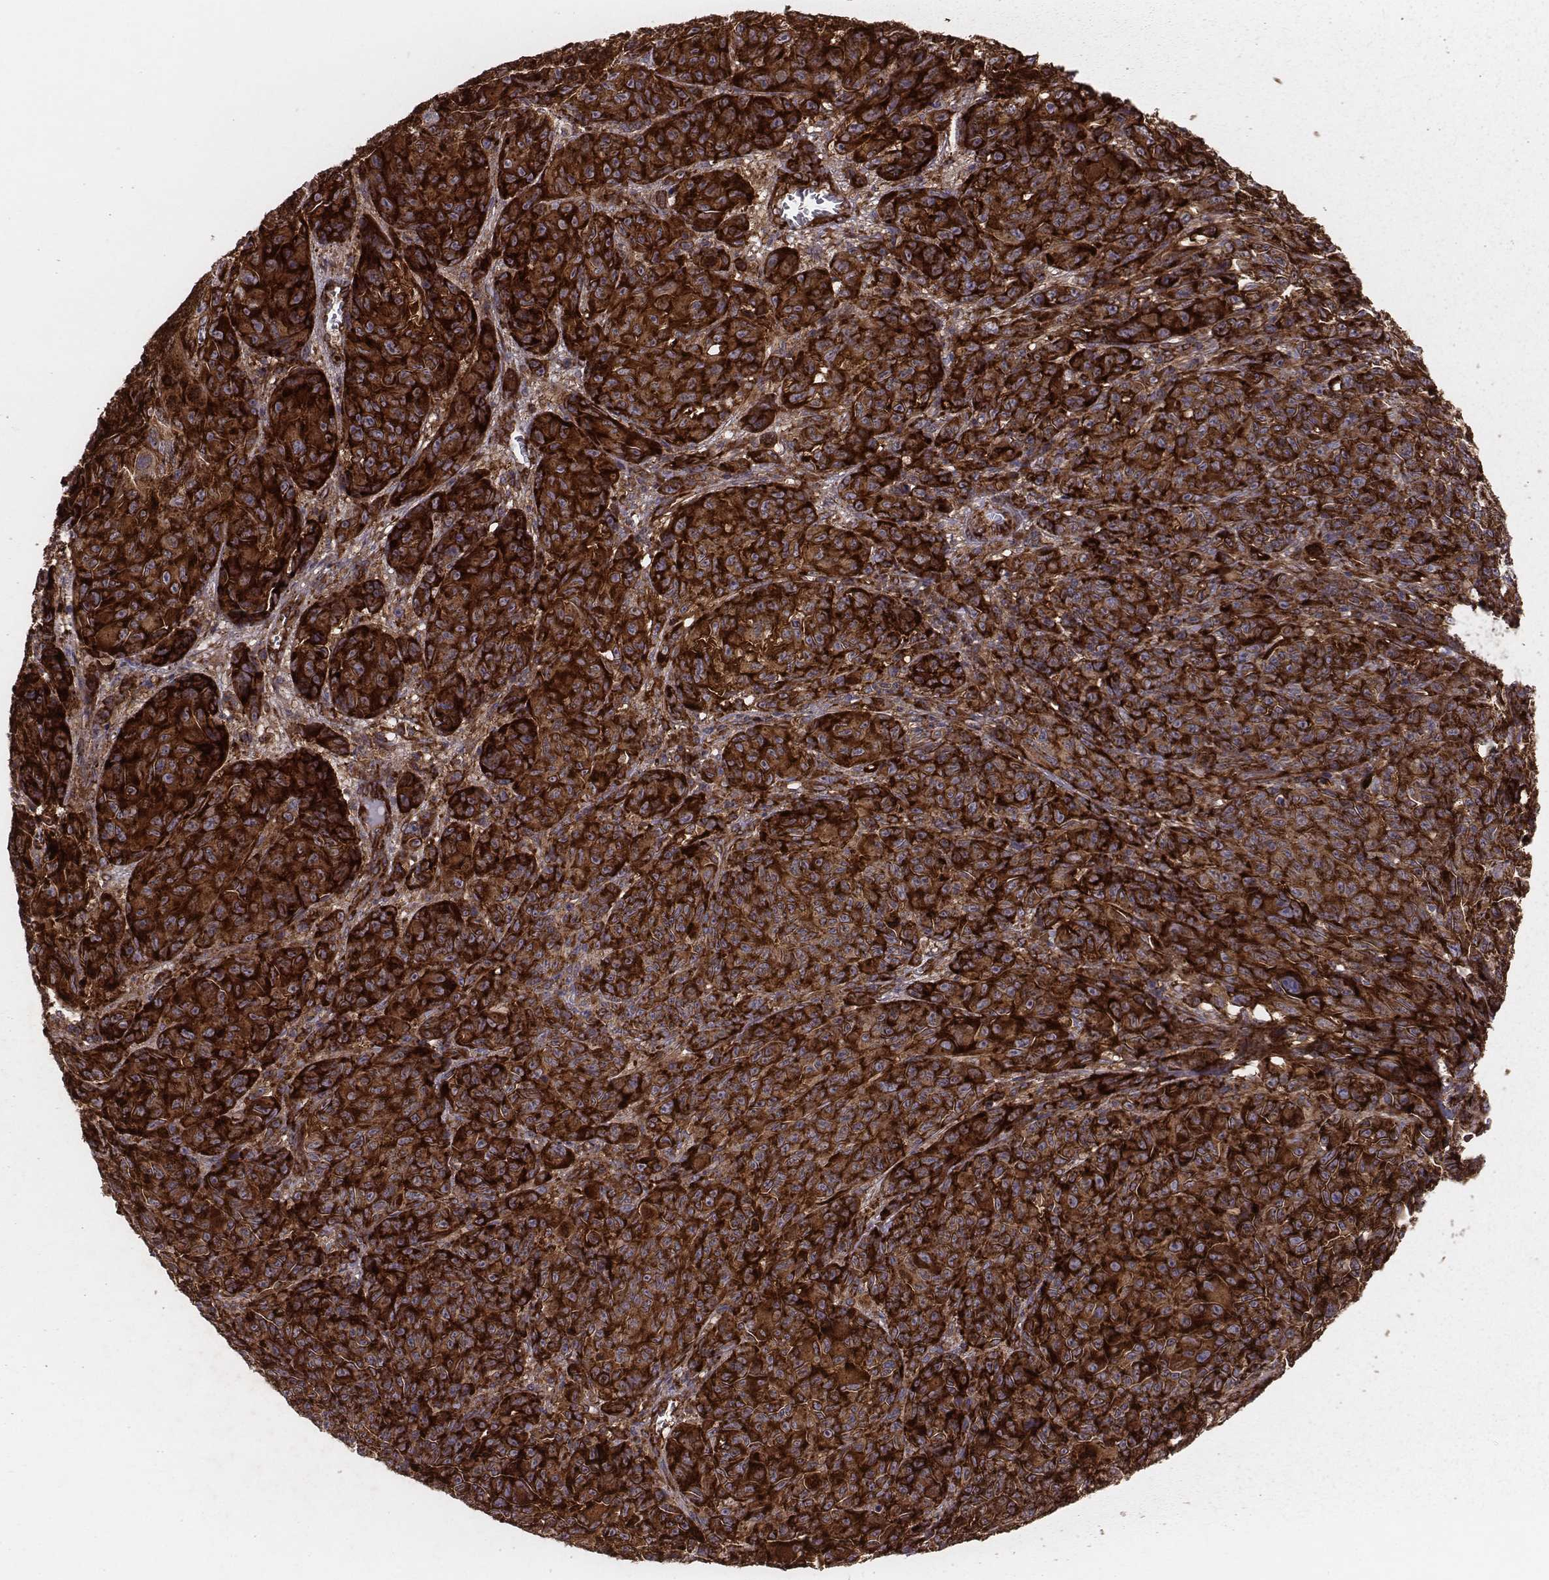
{"staining": {"intensity": "strong", "quantity": ">75%", "location": "cytoplasmic/membranous"}, "tissue": "melanoma", "cell_type": "Tumor cells", "image_type": "cancer", "snomed": [{"axis": "morphology", "description": "Malignant melanoma, NOS"}, {"axis": "topography", "description": "Vulva, labia, clitoris and Bartholin´s gland, NO"}], "caption": "High-power microscopy captured an IHC photomicrograph of melanoma, revealing strong cytoplasmic/membranous staining in approximately >75% of tumor cells.", "gene": "TXLNA", "patient": {"sex": "female", "age": 75}}